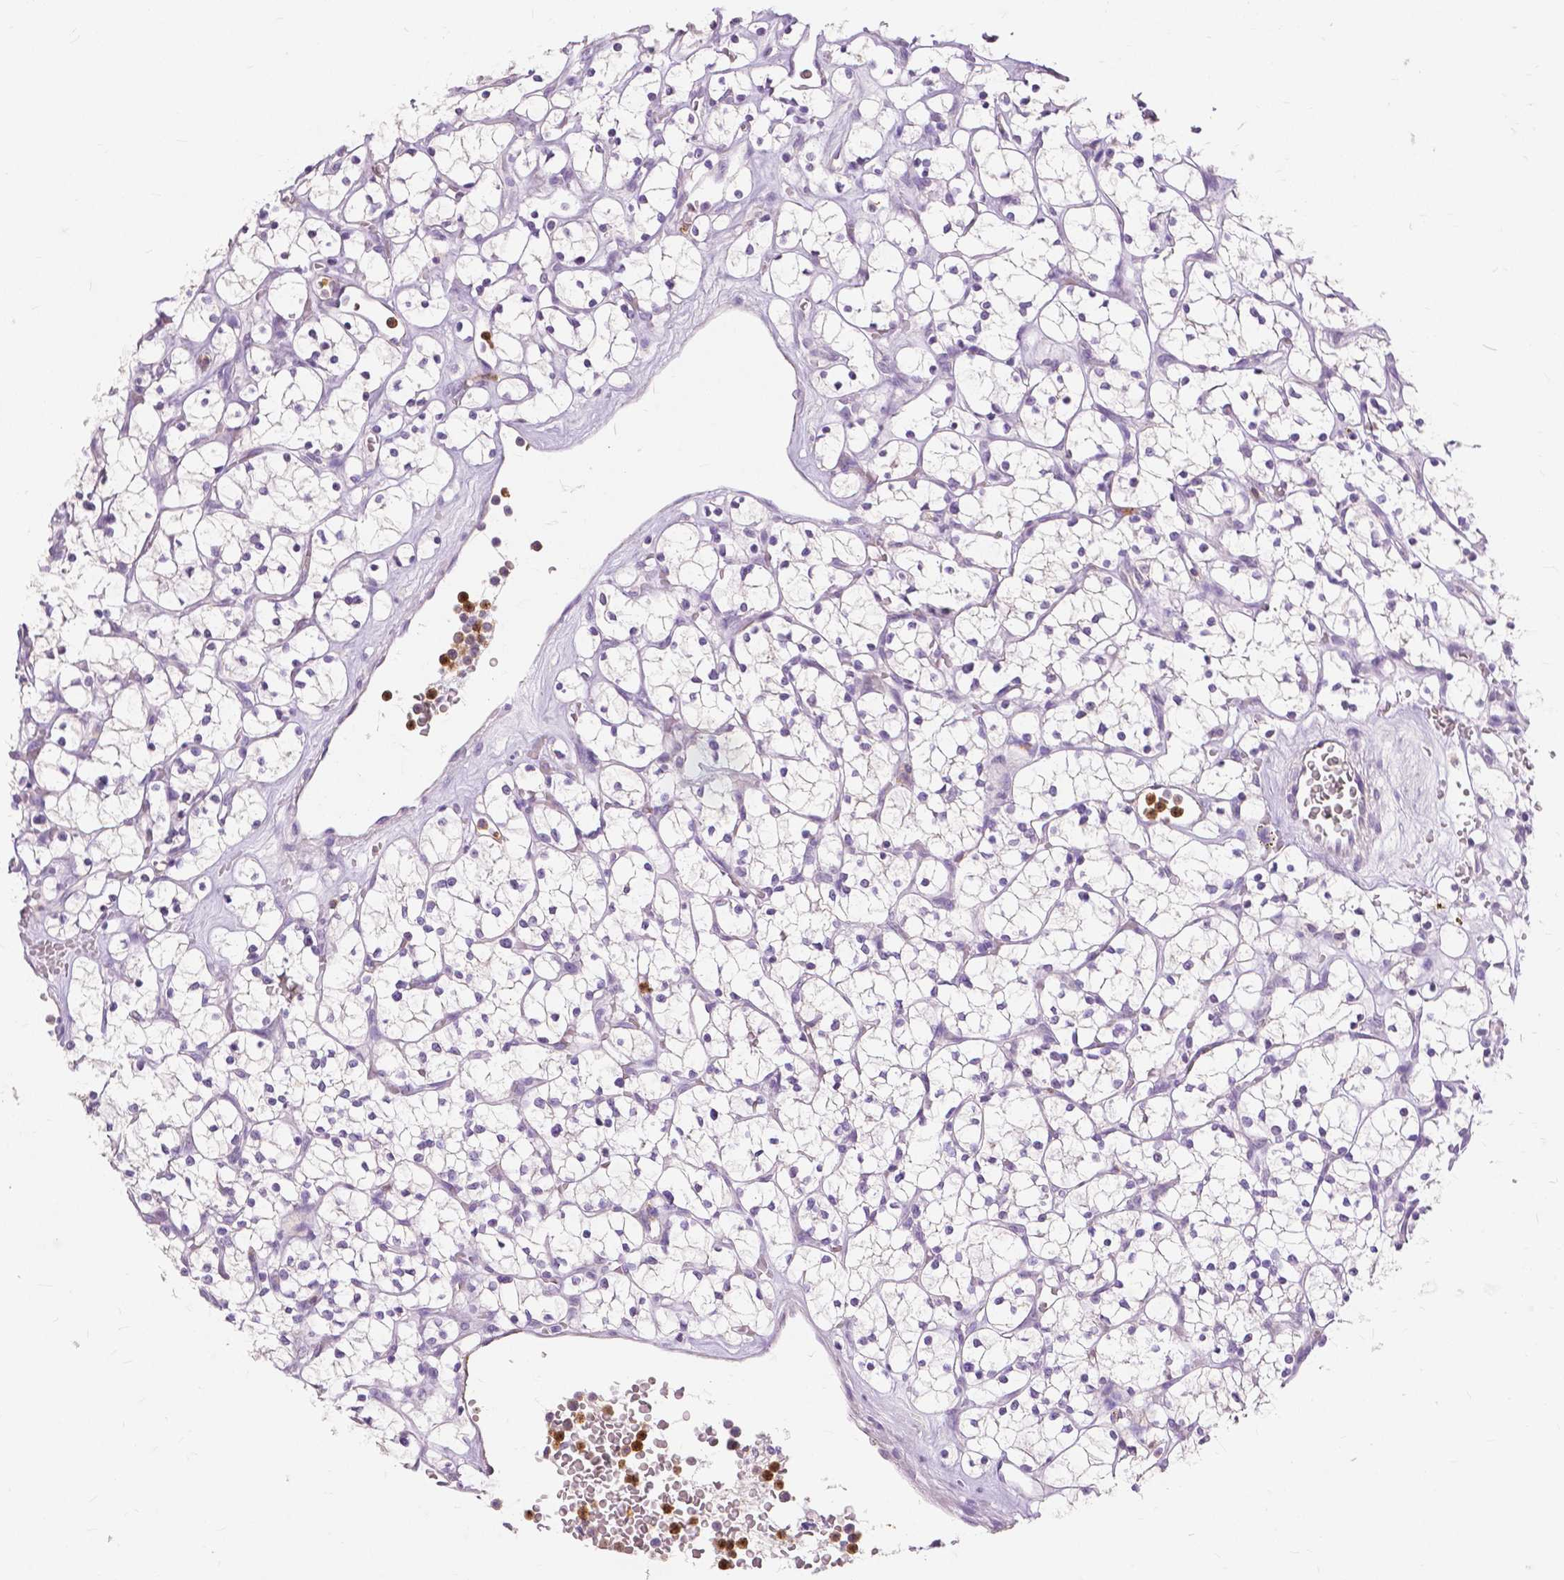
{"staining": {"intensity": "negative", "quantity": "none", "location": "none"}, "tissue": "renal cancer", "cell_type": "Tumor cells", "image_type": "cancer", "snomed": [{"axis": "morphology", "description": "Adenocarcinoma, NOS"}, {"axis": "topography", "description": "Kidney"}], "caption": "Tumor cells show no significant protein staining in renal cancer.", "gene": "CXCR2", "patient": {"sex": "female", "age": 64}}